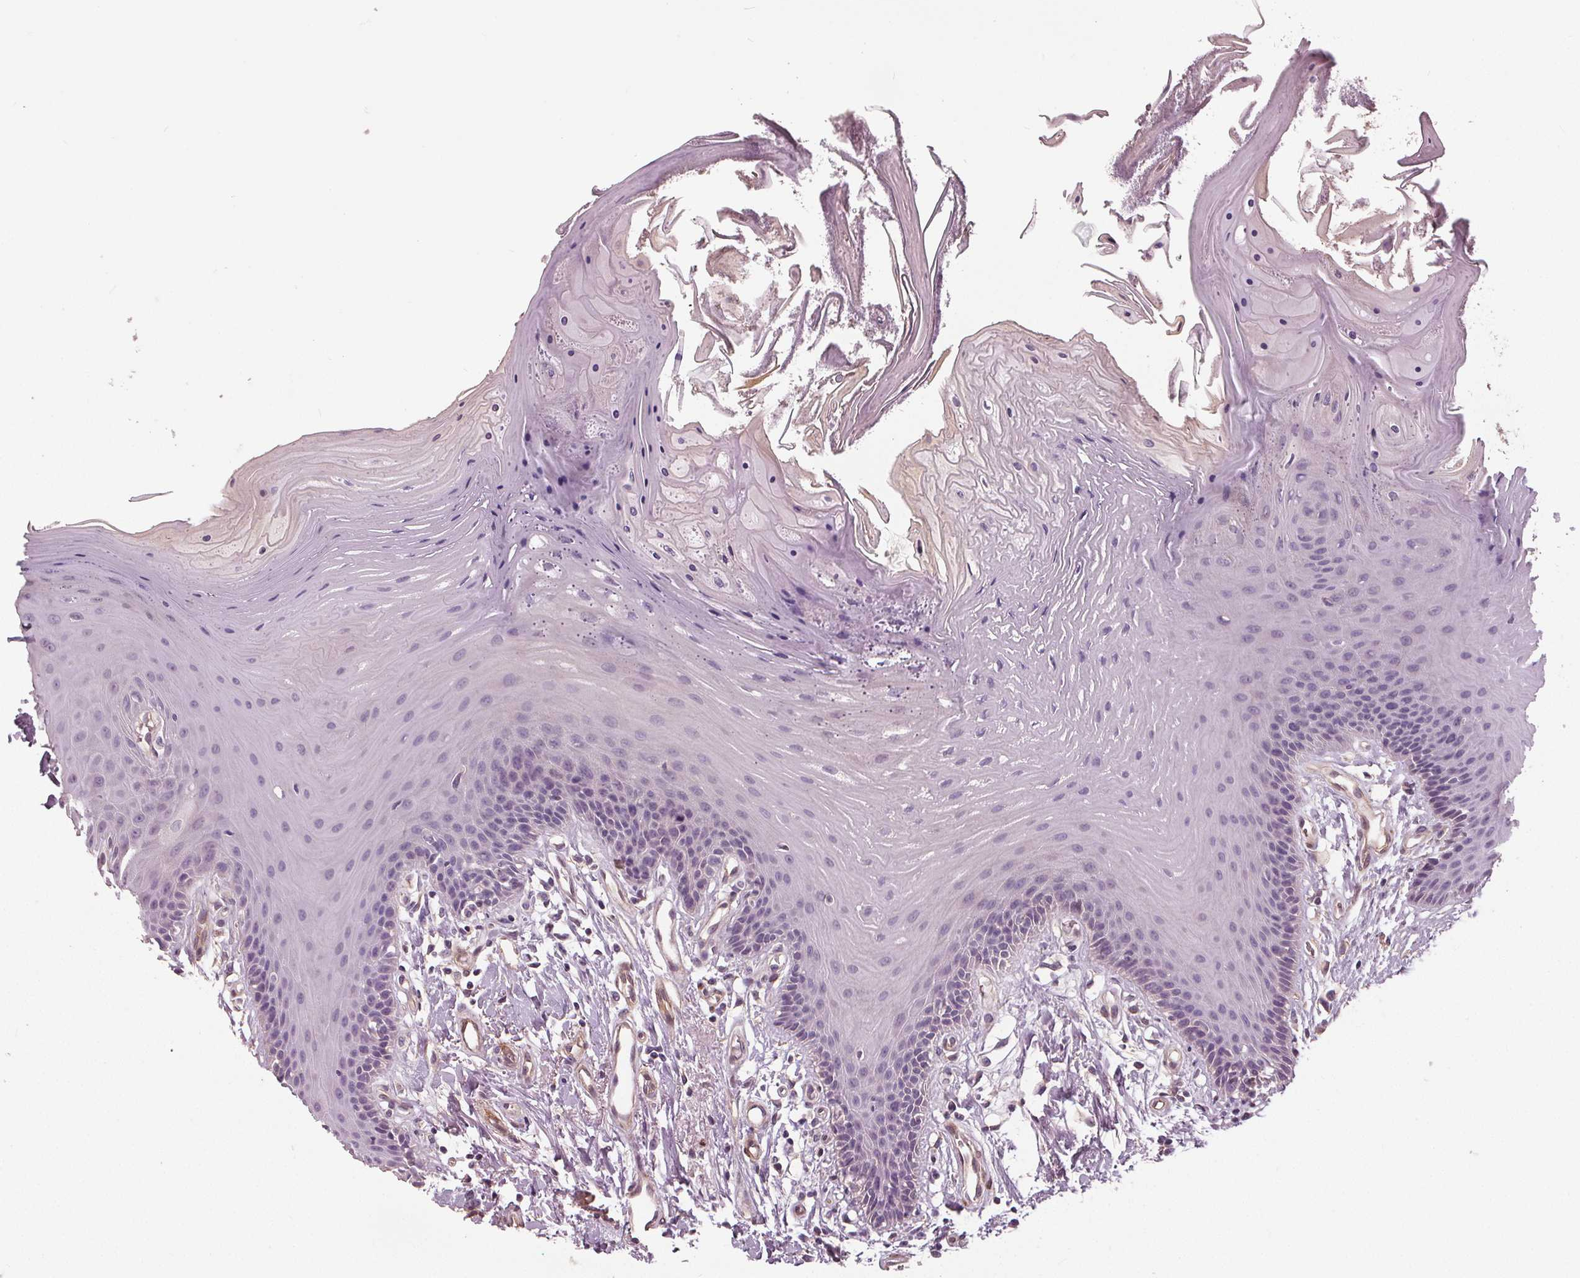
{"staining": {"intensity": "moderate", "quantity": "<25%", "location": "cytoplasmic/membranous"}, "tissue": "oral mucosa", "cell_type": "Squamous epithelial cells", "image_type": "normal", "snomed": [{"axis": "morphology", "description": "Normal tissue, NOS"}, {"axis": "morphology", "description": "Normal morphology"}, {"axis": "topography", "description": "Oral tissue"}], "caption": "The immunohistochemical stain labels moderate cytoplasmic/membranous staining in squamous epithelial cells of benign oral mucosa.", "gene": "PDGFD", "patient": {"sex": "female", "age": 76}}